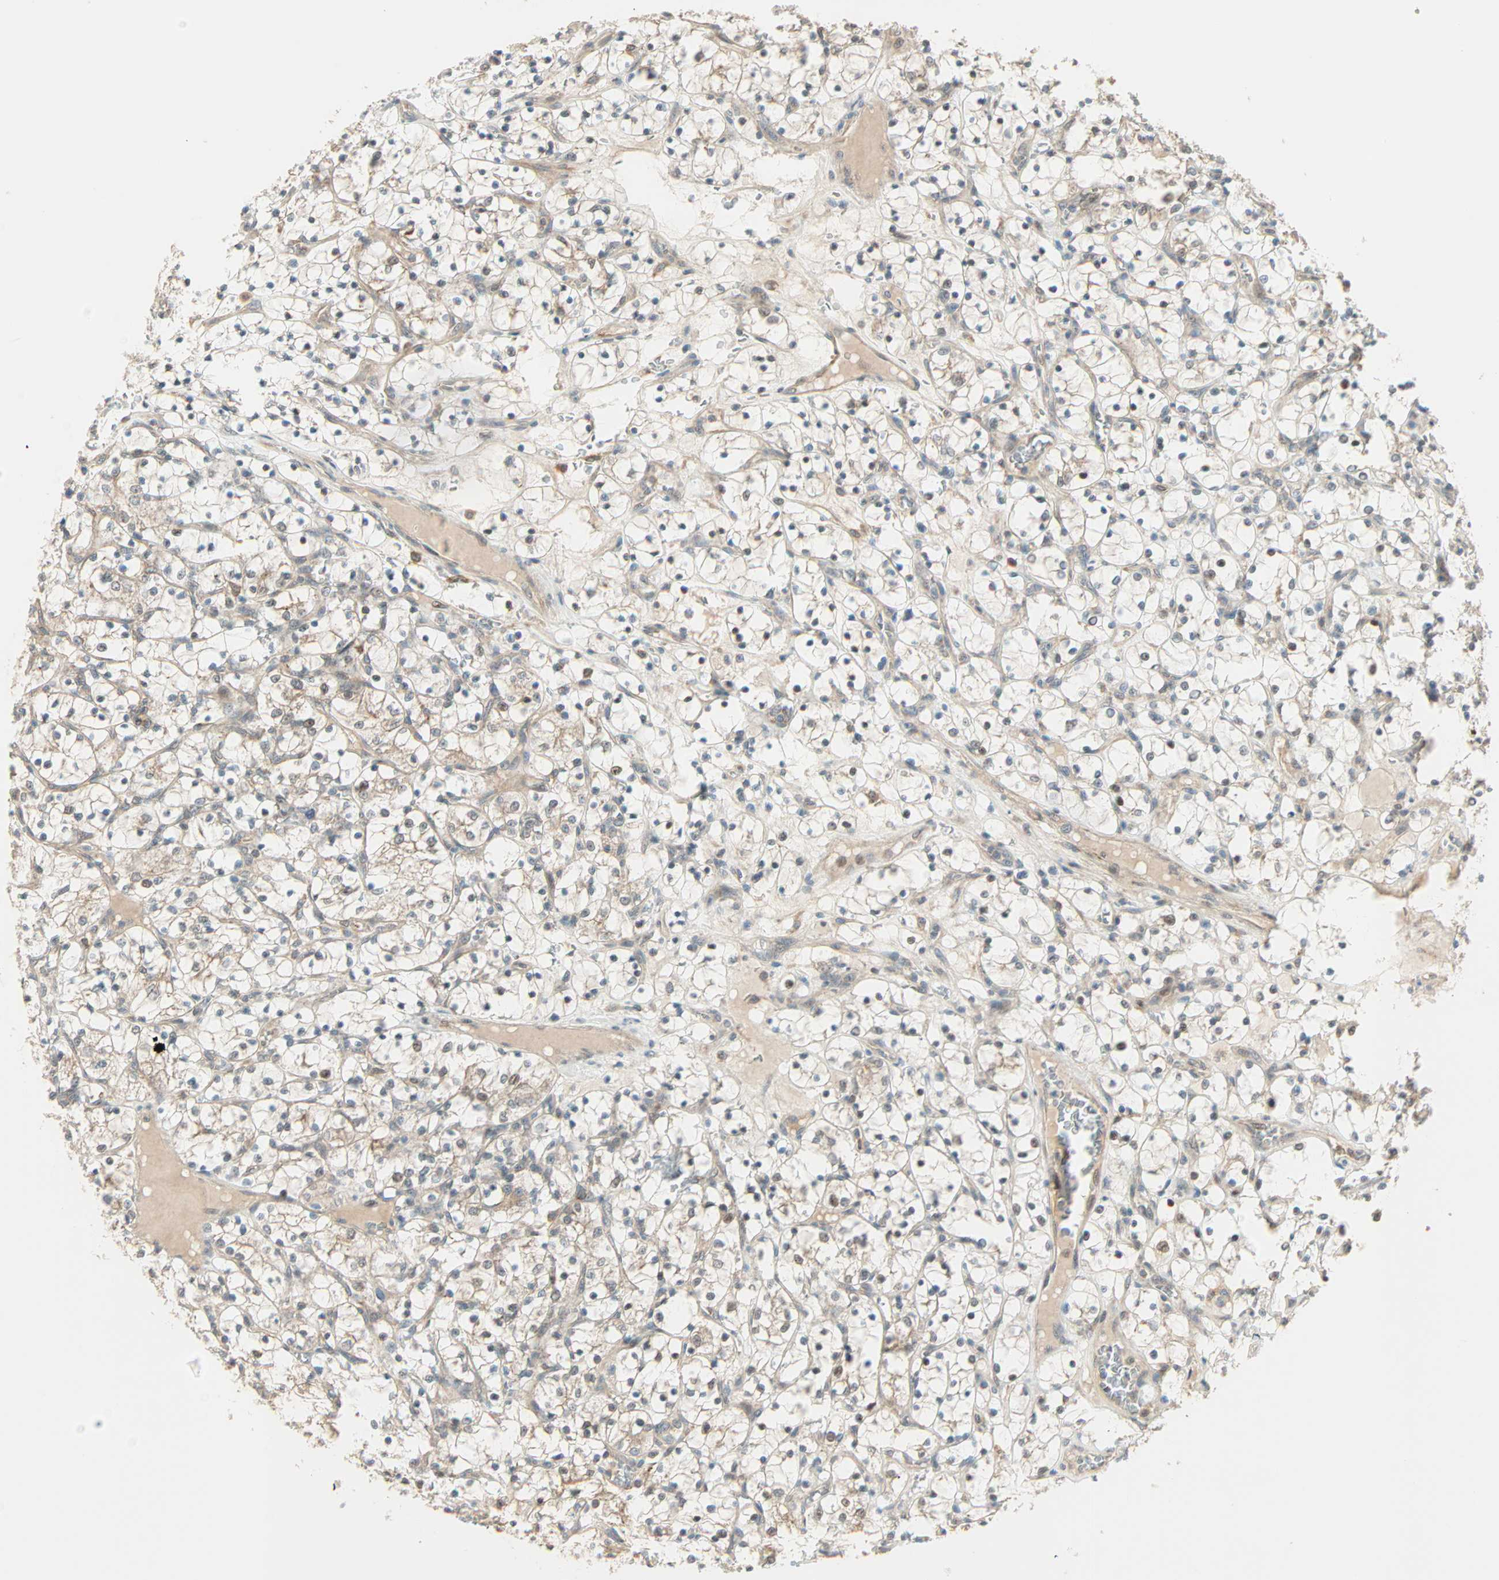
{"staining": {"intensity": "moderate", "quantity": "25%-75%", "location": "cytoplasmic/membranous"}, "tissue": "renal cancer", "cell_type": "Tumor cells", "image_type": "cancer", "snomed": [{"axis": "morphology", "description": "Adenocarcinoma, NOS"}, {"axis": "topography", "description": "Kidney"}], "caption": "A brown stain highlights moderate cytoplasmic/membranous expression of a protein in human adenocarcinoma (renal) tumor cells.", "gene": "PNPLA6", "patient": {"sex": "female", "age": 69}}